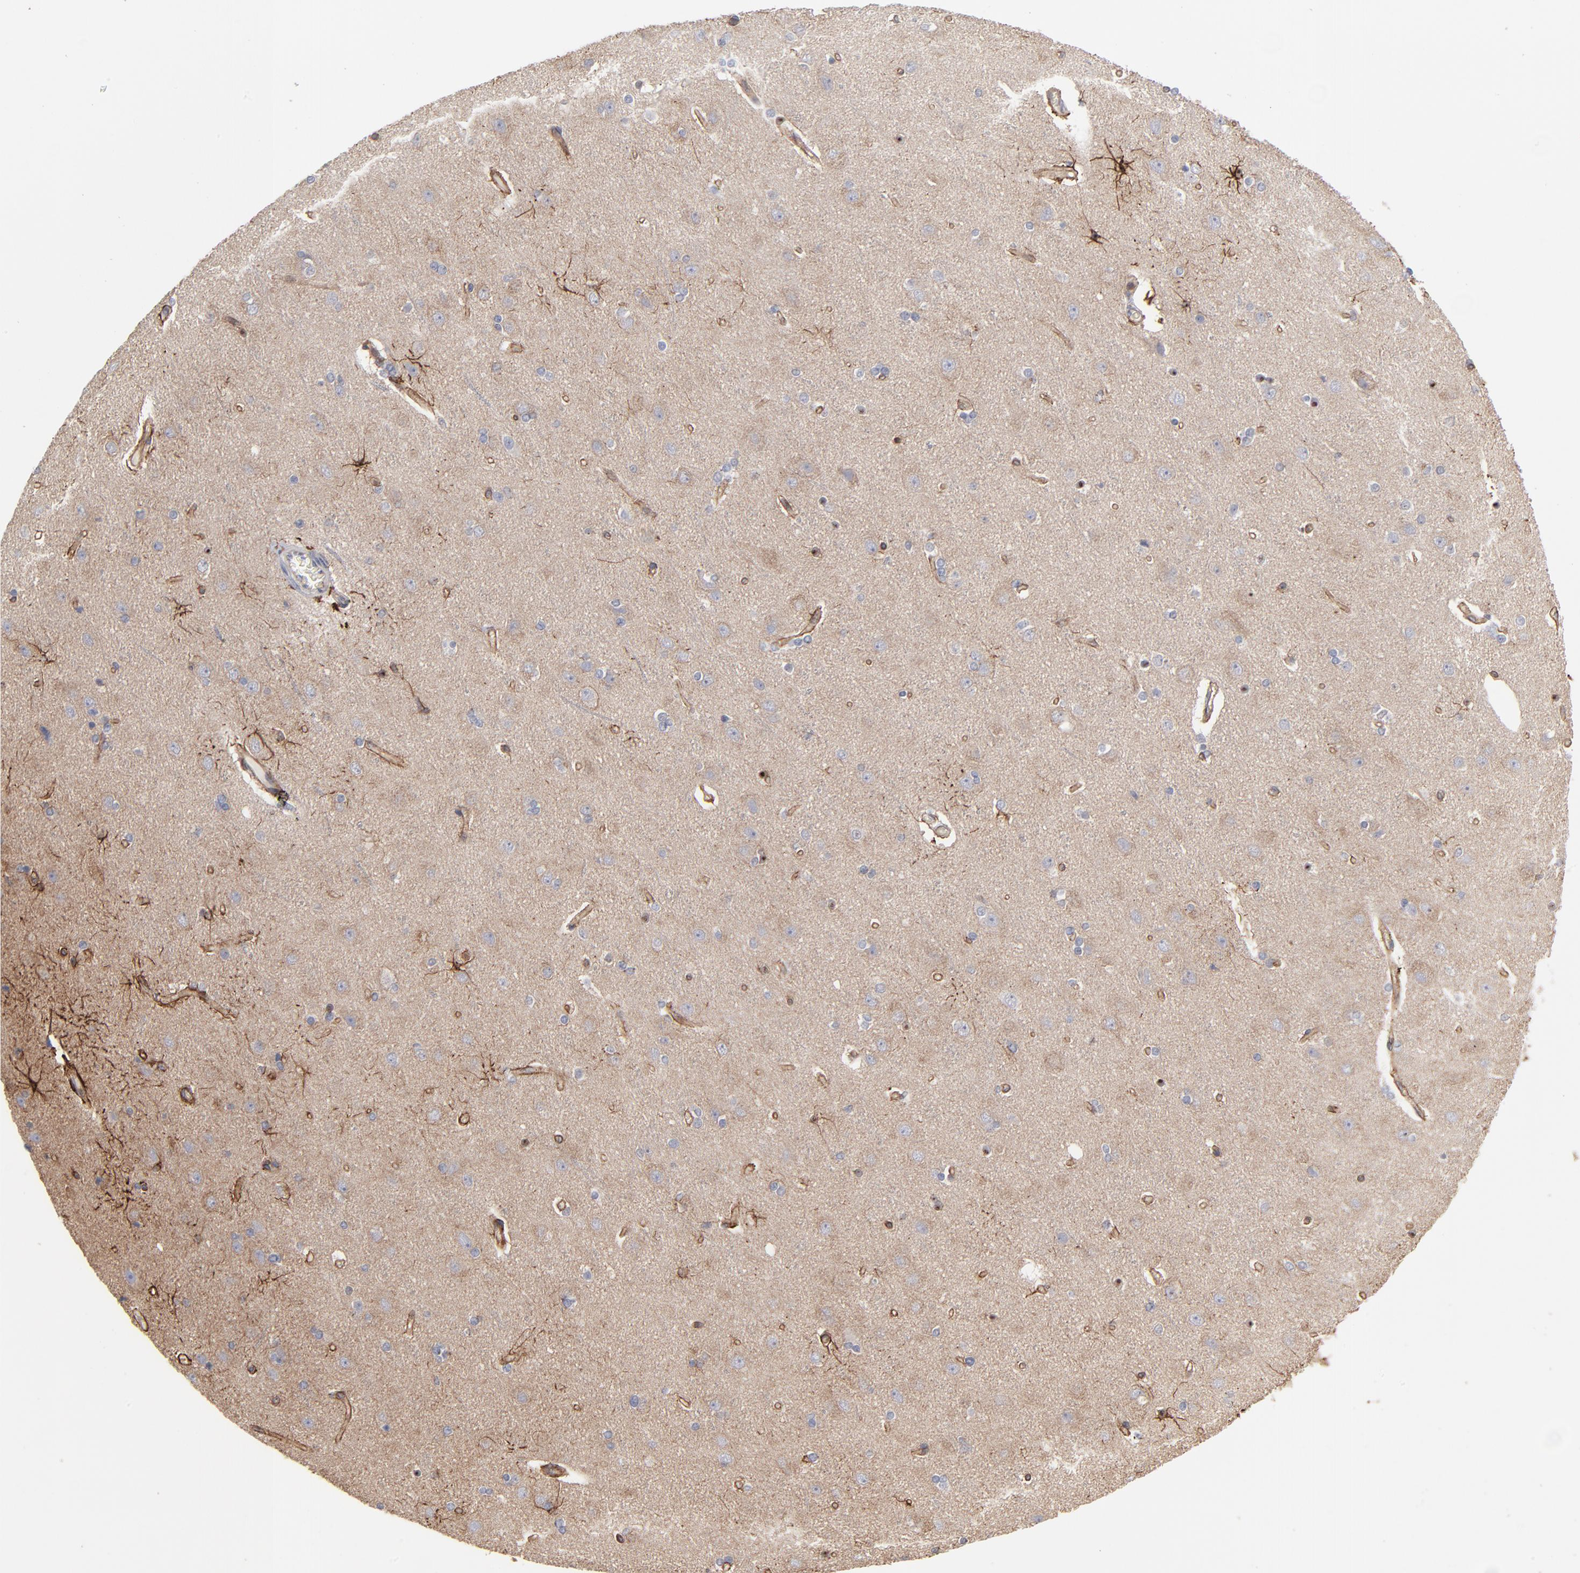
{"staining": {"intensity": "weak", "quantity": "25%-75%", "location": "cytoplasmic/membranous"}, "tissue": "cerebral cortex", "cell_type": "Endothelial cells", "image_type": "normal", "snomed": [{"axis": "morphology", "description": "Normal tissue, NOS"}, {"axis": "topography", "description": "Cerebral cortex"}], "caption": "The micrograph displays immunohistochemical staining of normal cerebral cortex. There is weak cytoplasmic/membranous positivity is seen in about 25%-75% of endothelial cells.", "gene": "PXN", "patient": {"sex": "female", "age": 54}}